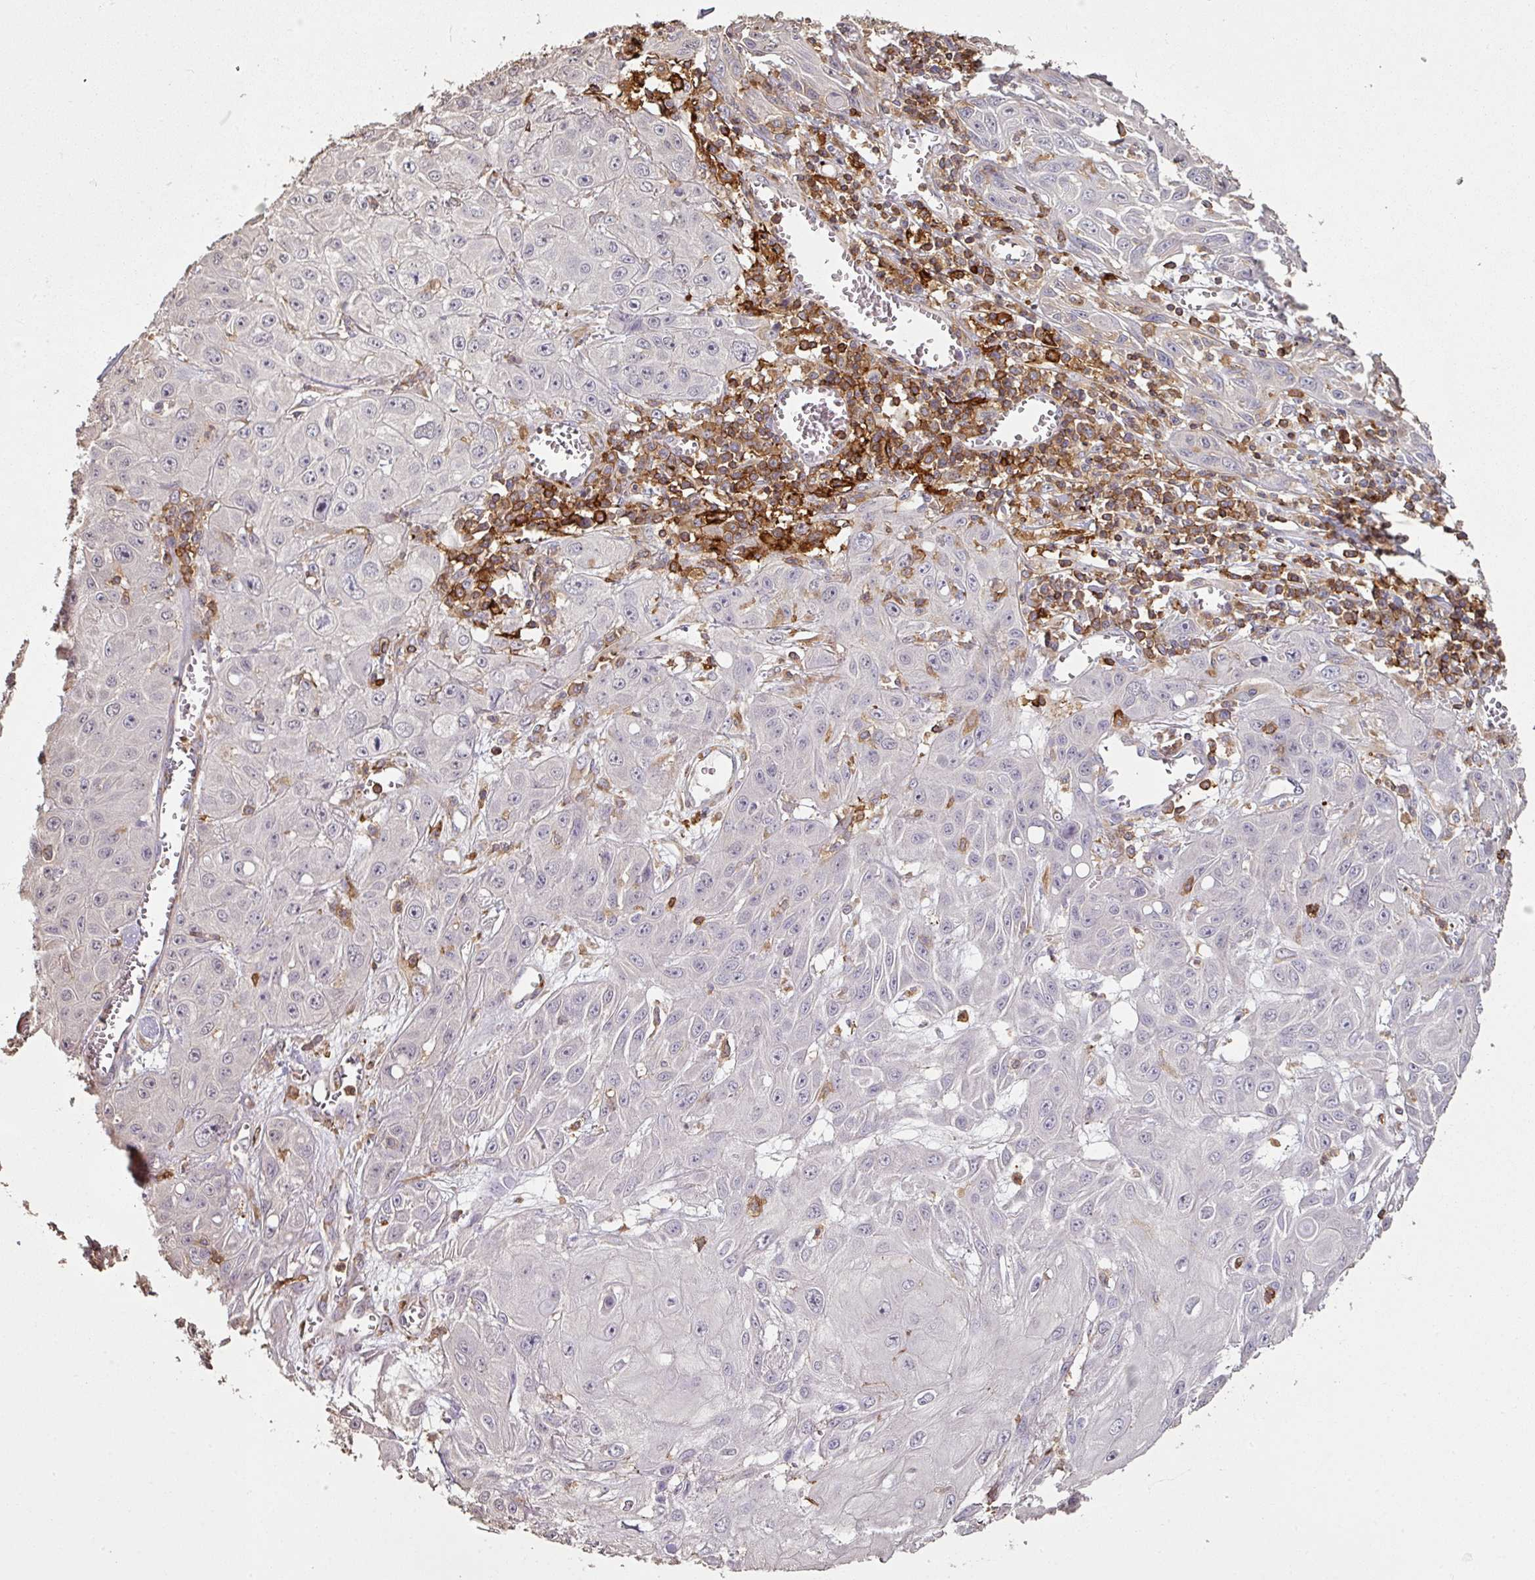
{"staining": {"intensity": "negative", "quantity": "none", "location": "none"}, "tissue": "skin cancer", "cell_type": "Tumor cells", "image_type": "cancer", "snomed": [{"axis": "morphology", "description": "Squamous cell carcinoma, NOS"}, {"axis": "topography", "description": "Skin"}, {"axis": "topography", "description": "Vulva"}], "caption": "The immunohistochemistry (IHC) image has no significant staining in tumor cells of squamous cell carcinoma (skin) tissue.", "gene": "OLFML2B", "patient": {"sex": "female", "age": 71}}